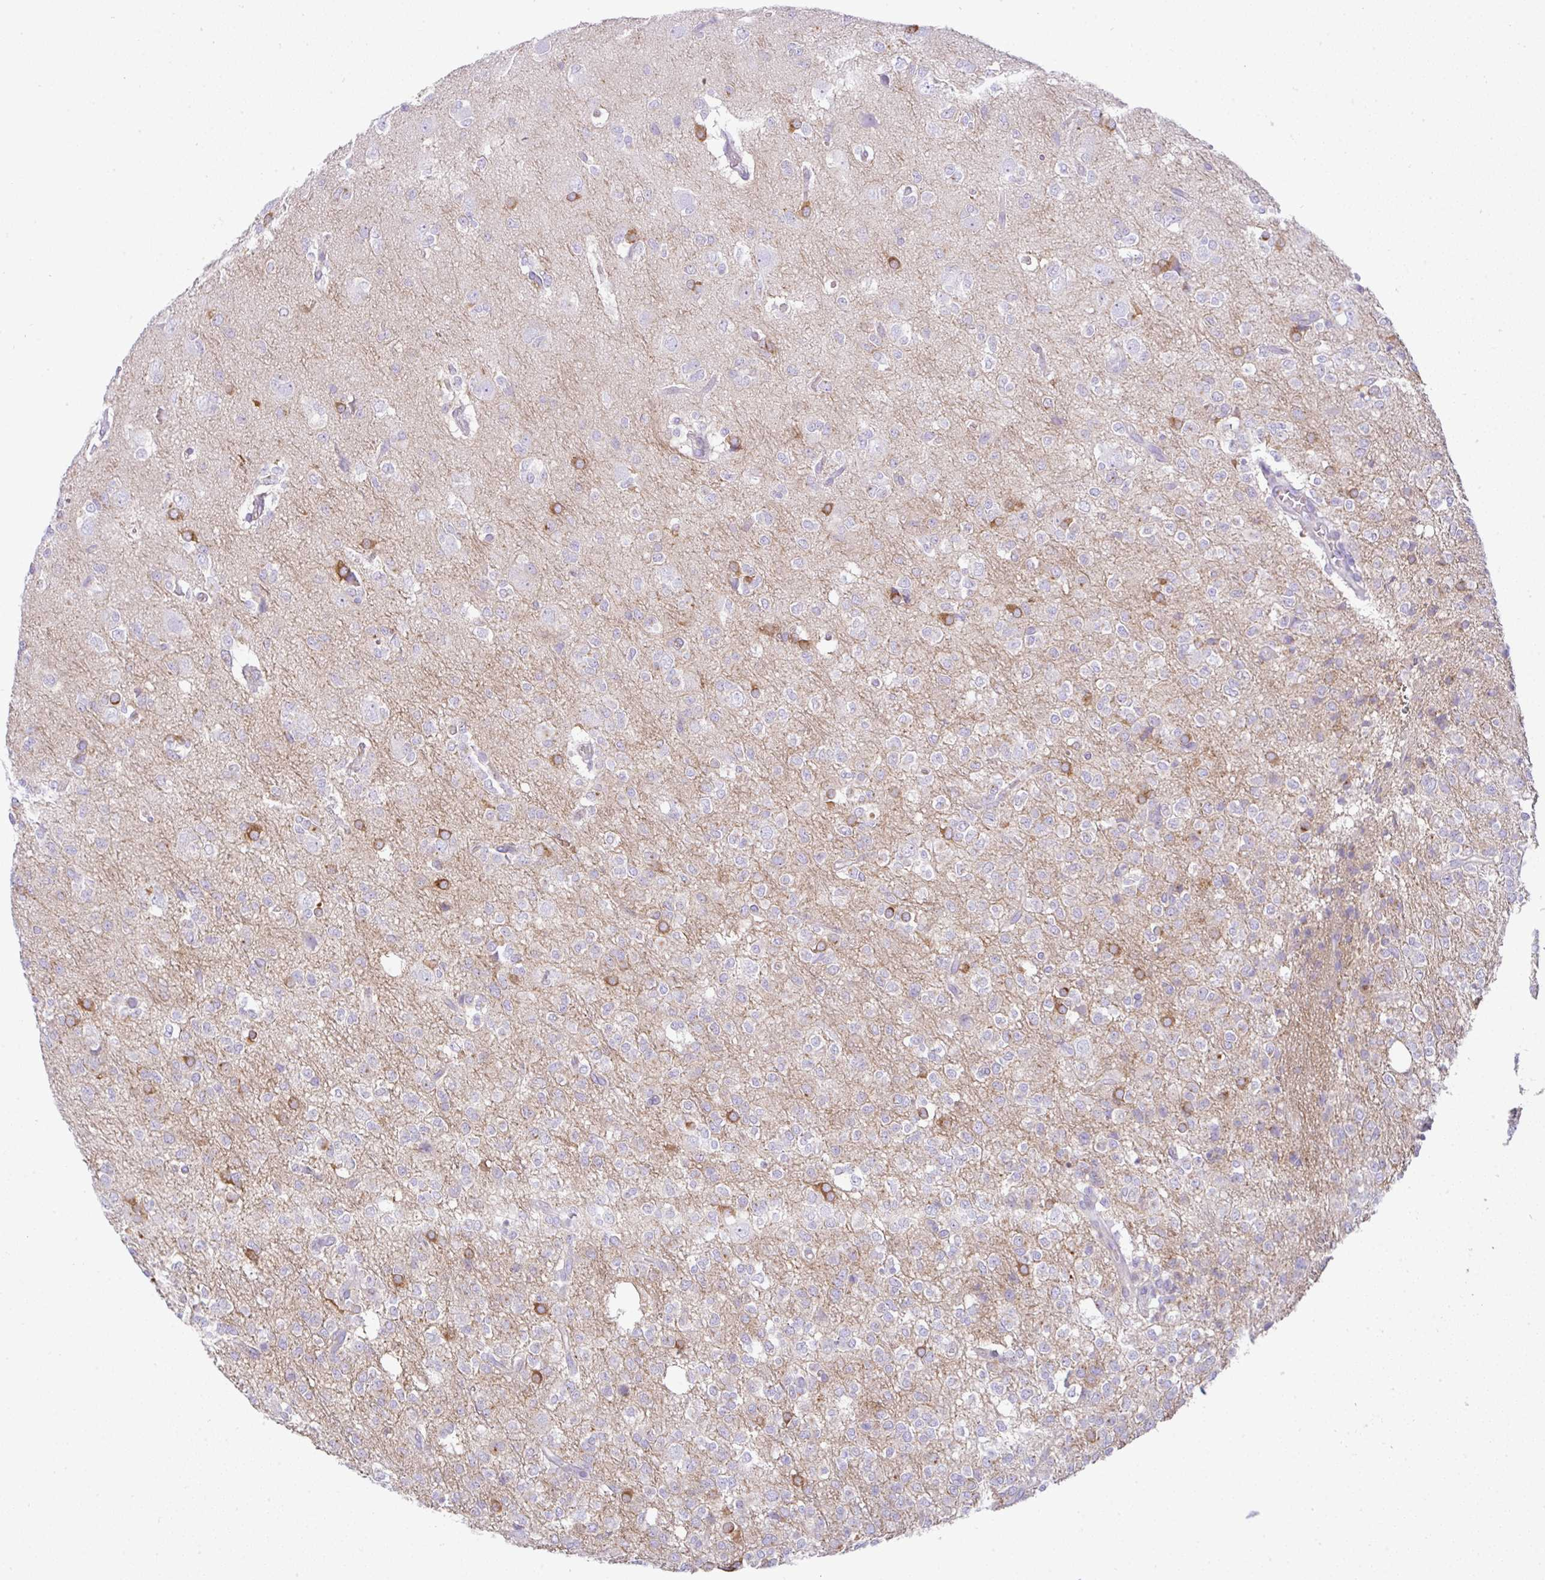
{"staining": {"intensity": "moderate", "quantity": "25%-75%", "location": "cytoplasmic/membranous"}, "tissue": "glioma", "cell_type": "Tumor cells", "image_type": "cancer", "snomed": [{"axis": "morphology", "description": "Glioma, malignant, Low grade"}, {"axis": "topography", "description": "Brain"}], "caption": "This image exhibits malignant glioma (low-grade) stained with IHC to label a protein in brown. The cytoplasmic/membranous of tumor cells show moderate positivity for the protein. Nuclei are counter-stained blue.", "gene": "FAM177A1", "patient": {"sex": "female", "age": 33}}